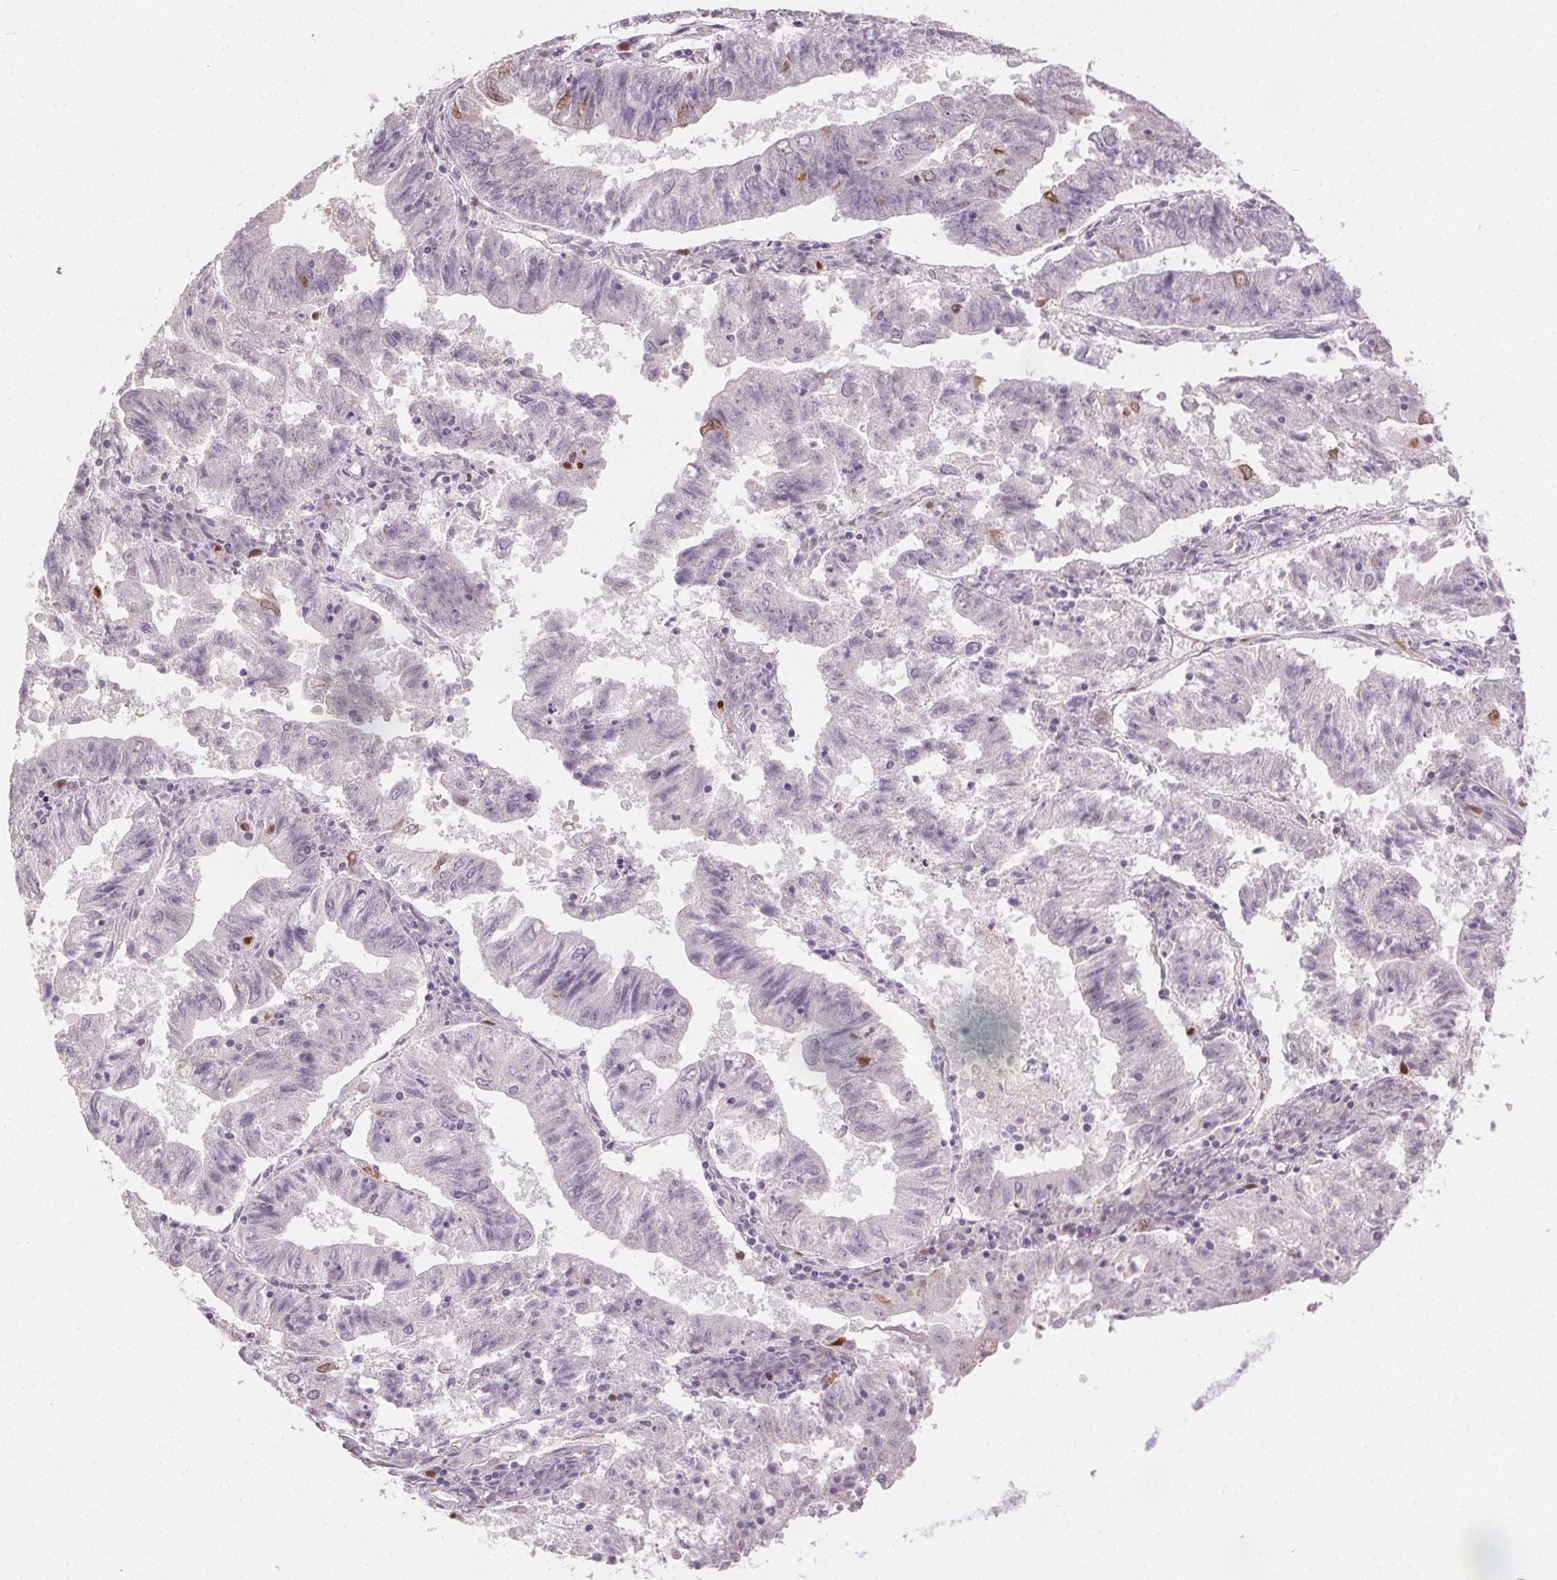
{"staining": {"intensity": "moderate", "quantity": "<25%", "location": "nuclear"}, "tissue": "endometrial cancer", "cell_type": "Tumor cells", "image_type": "cancer", "snomed": [{"axis": "morphology", "description": "Adenocarcinoma, NOS"}, {"axis": "topography", "description": "Endometrium"}], "caption": "Human endometrial cancer stained for a protein (brown) shows moderate nuclear positive staining in about <25% of tumor cells.", "gene": "ANLN", "patient": {"sex": "female", "age": 82}}